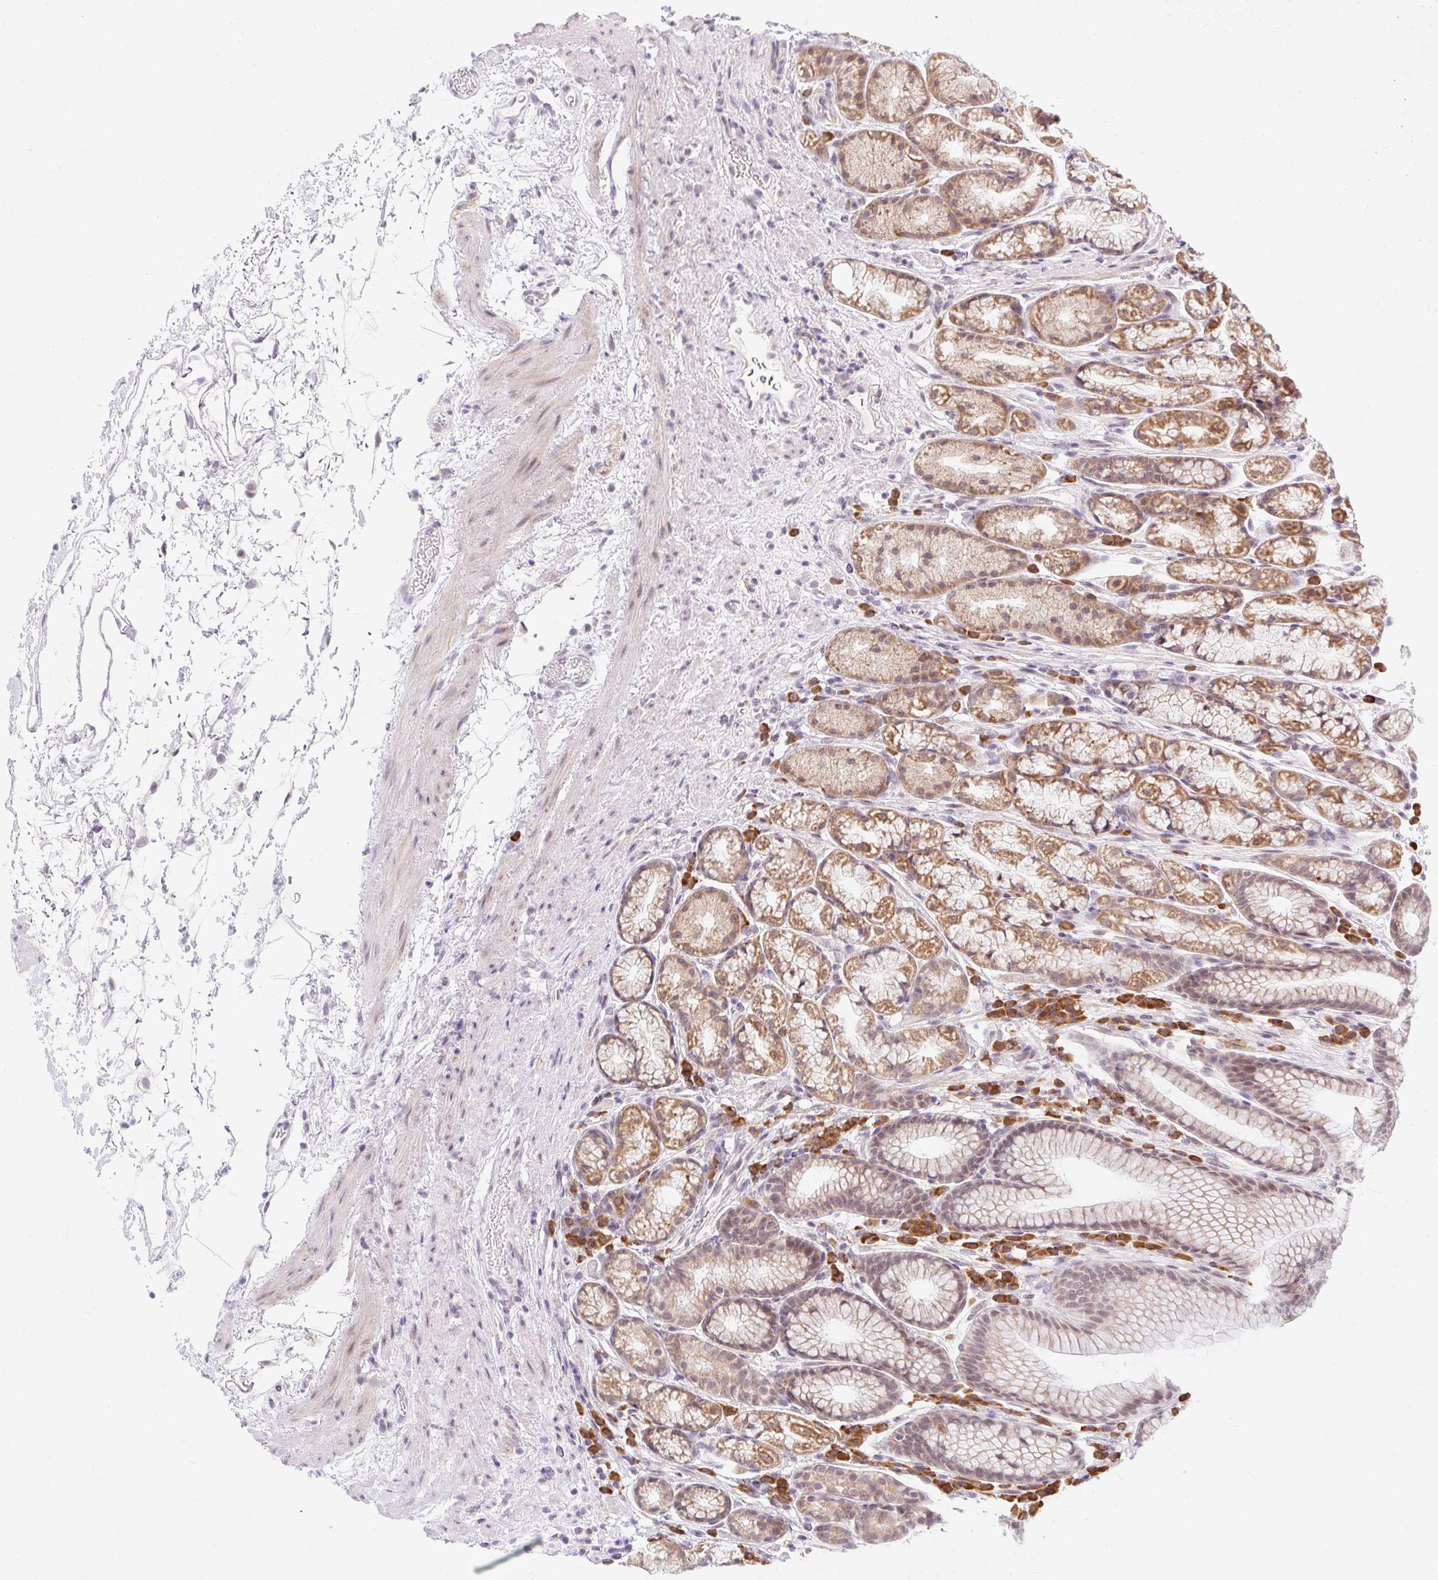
{"staining": {"intensity": "moderate", "quantity": ">75%", "location": "cytoplasmic/membranous"}, "tissue": "stomach", "cell_type": "Glandular cells", "image_type": "normal", "snomed": [{"axis": "morphology", "description": "Normal tissue, NOS"}, {"axis": "topography", "description": "Stomach, lower"}], "caption": "Stomach stained with DAB immunohistochemistry displays medium levels of moderate cytoplasmic/membranous staining in about >75% of glandular cells. (DAB (3,3'-diaminobenzidine) IHC, brown staining for protein, blue staining for nuclei).", "gene": "SRSF10", "patient": {"sex": "male", "age": 67}}